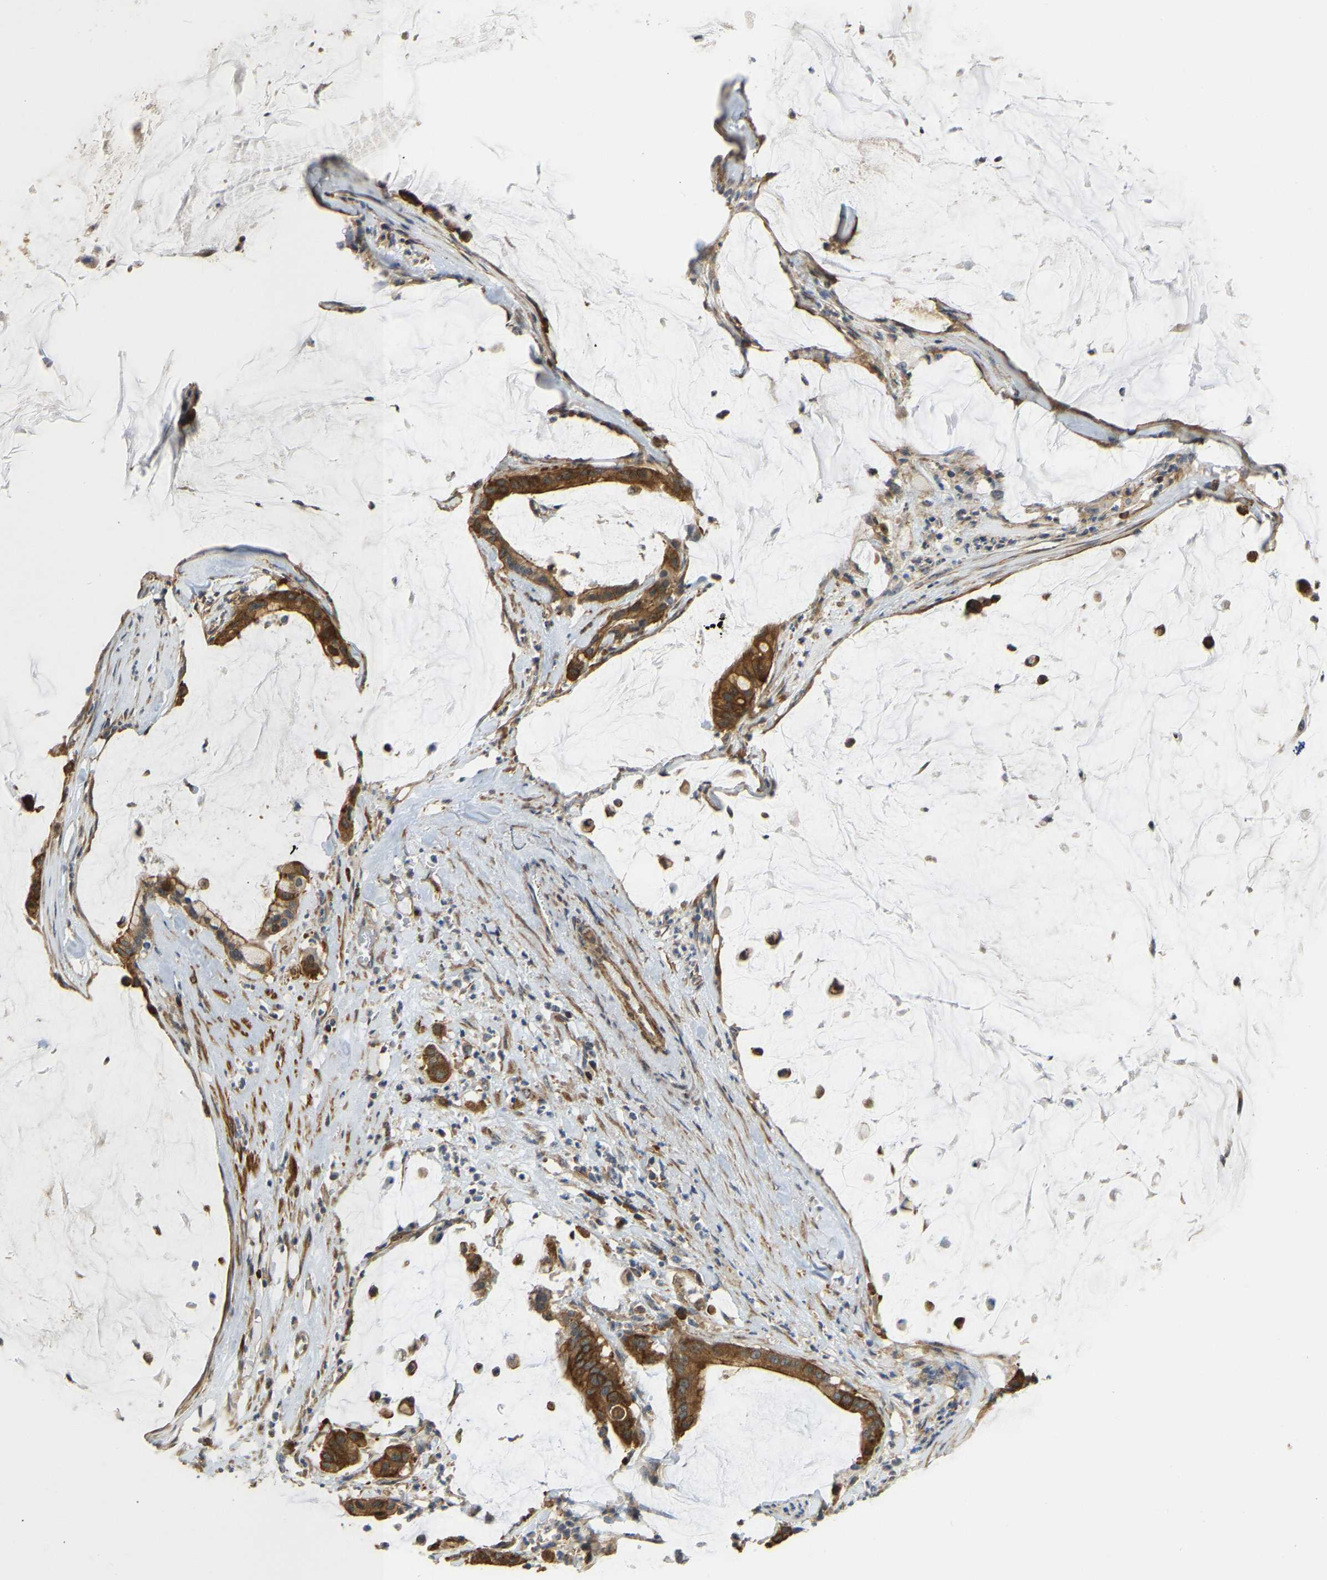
{"staining": {"intensity": "moderate", "quantity": ">75%", "location": "cytoplasmic/membranous"}, "tissue": "pancreatic cancer", "cell_type": "Tumor cells", "image_type": "cancer", "snomed": [{"axis": "morphology", "description": "Adenocarcinoma, NOS"}, {"axis": "topography", "description": "Pancreas"}], "caption": "Immunohistochemistry (IHC) (DAB (3,3'-diaminobenzidine)) staining of human pancreatic cancer reveals moderate cytoplasmic/membranous protein positivity in about >75% of tumor cells.", "gene": "KIAA1671", "patient": {"sex": "male", "age": 41}}